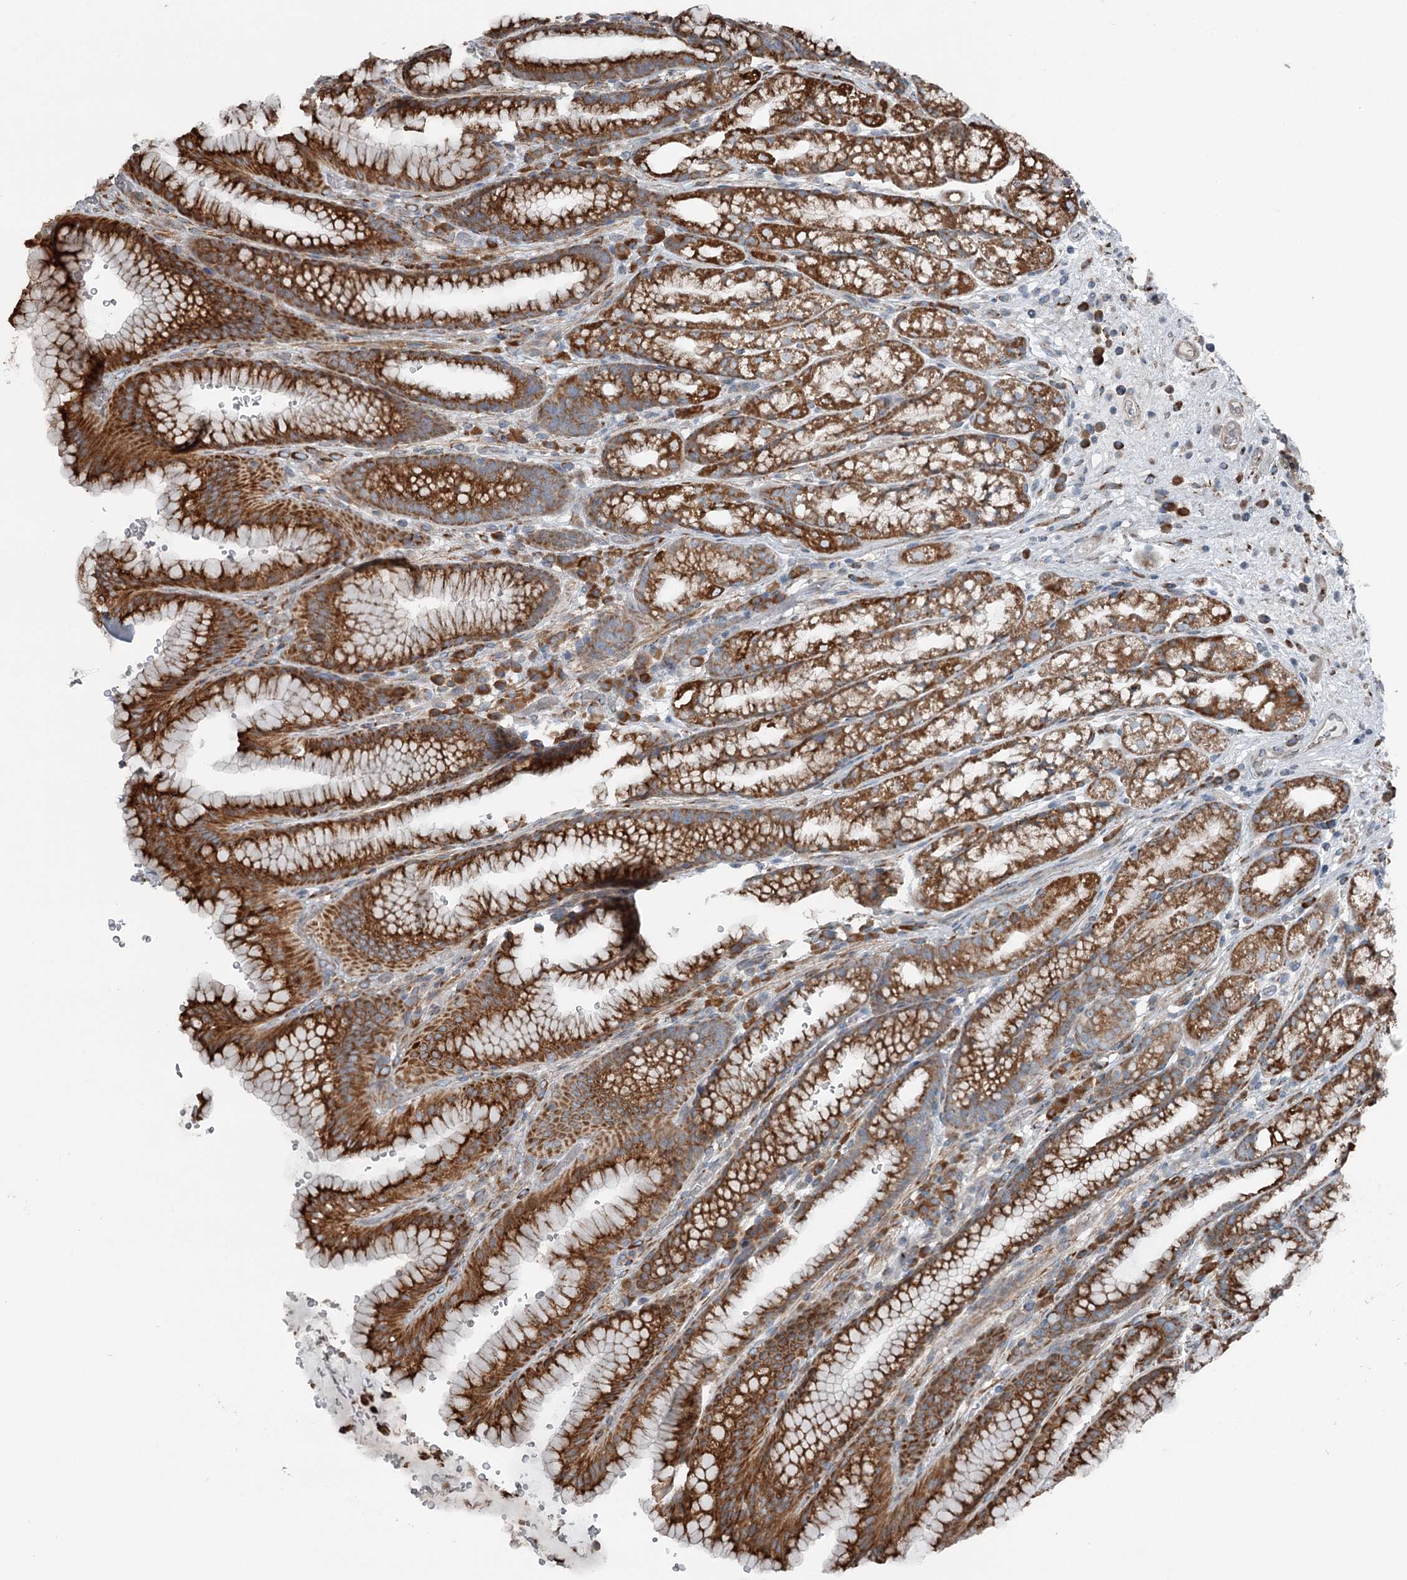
{"staining": {"intensity": "strong", "quantity": ">75%", "location": "cytoplasmic/membranous"}, "tissue": "stomach", "cell_type": "Glandular cells", "image_type": "normal", "snomed": [{"axis": "morphology", "description": "Normal tissue, NOS"}, {"axis": "morphology", "description": "Adenocarcinoma, NOS"}, {"axis": "topography", "description": "Stomach"}], "caption": "Immunohistochemistry (IHC) of benign stomach demonstrates high levels of strong cytoplasmic/membranous expression in about >75% of glandular cells. Nuclei are stained in blue.", "gene": "RASSF8", "patient": {"sex": "male", "age": 57}}